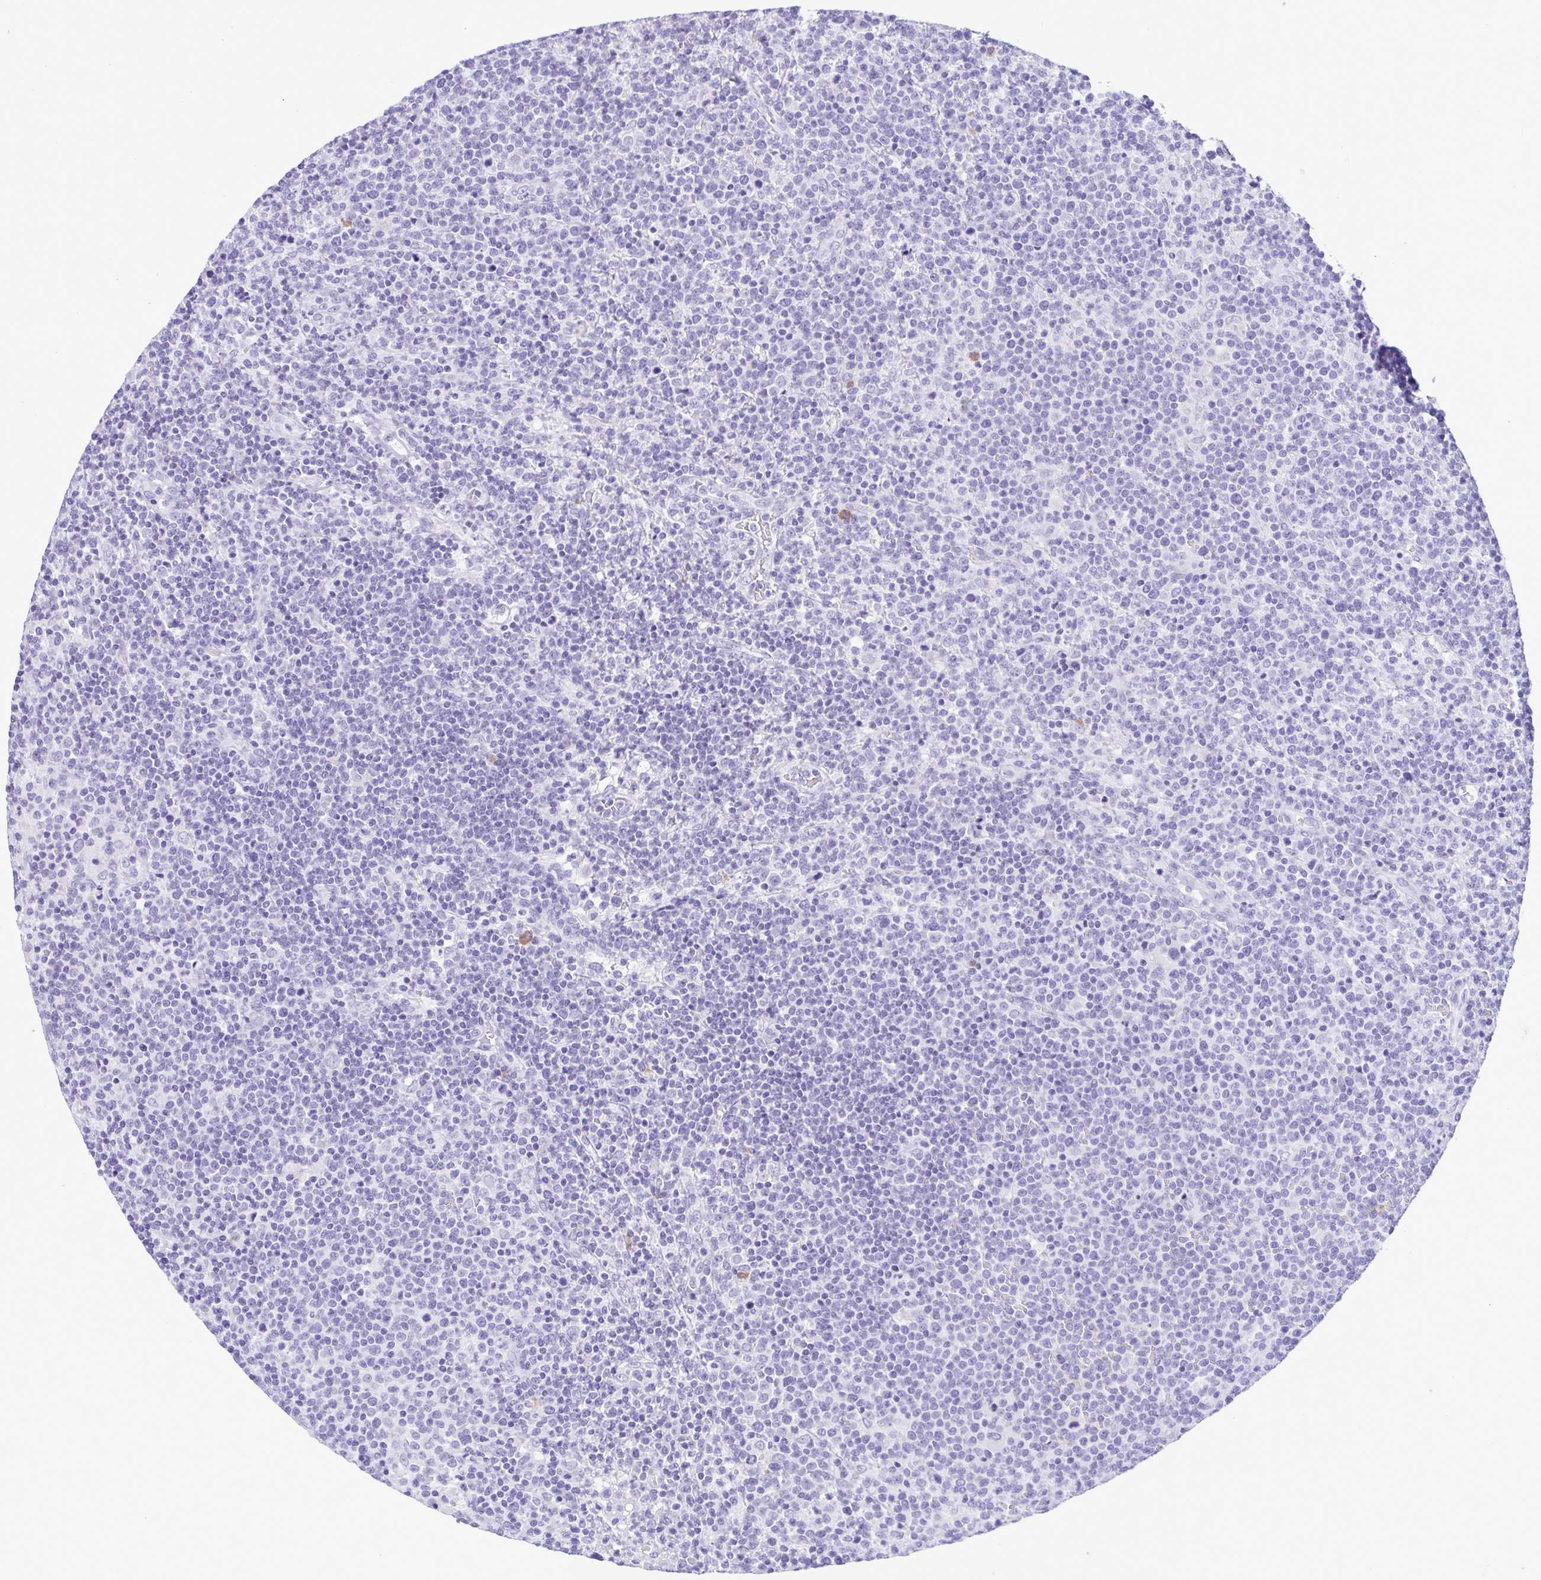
{"staining": {"intensity": "negative", "quantity": "none", "location": "none"}, "tissue": "lymphoma", "cell_type": "Tumor cells", "image_type": "cancer", "snomed": [{"axis": "morphology", "description": "Malignant lymphoma, non-Hodgkin's type, High grade"}, {"axis": "topography", "description": "Lymph node"}], "caption": "A high-resolution histopathology image shows immunohistochemistry (IHC) staining of lymphoma, which demonstrates no significant positivity in tumor cells.", "gene": "SPATA16", "patient": {"sex": "male", "age": 61}}